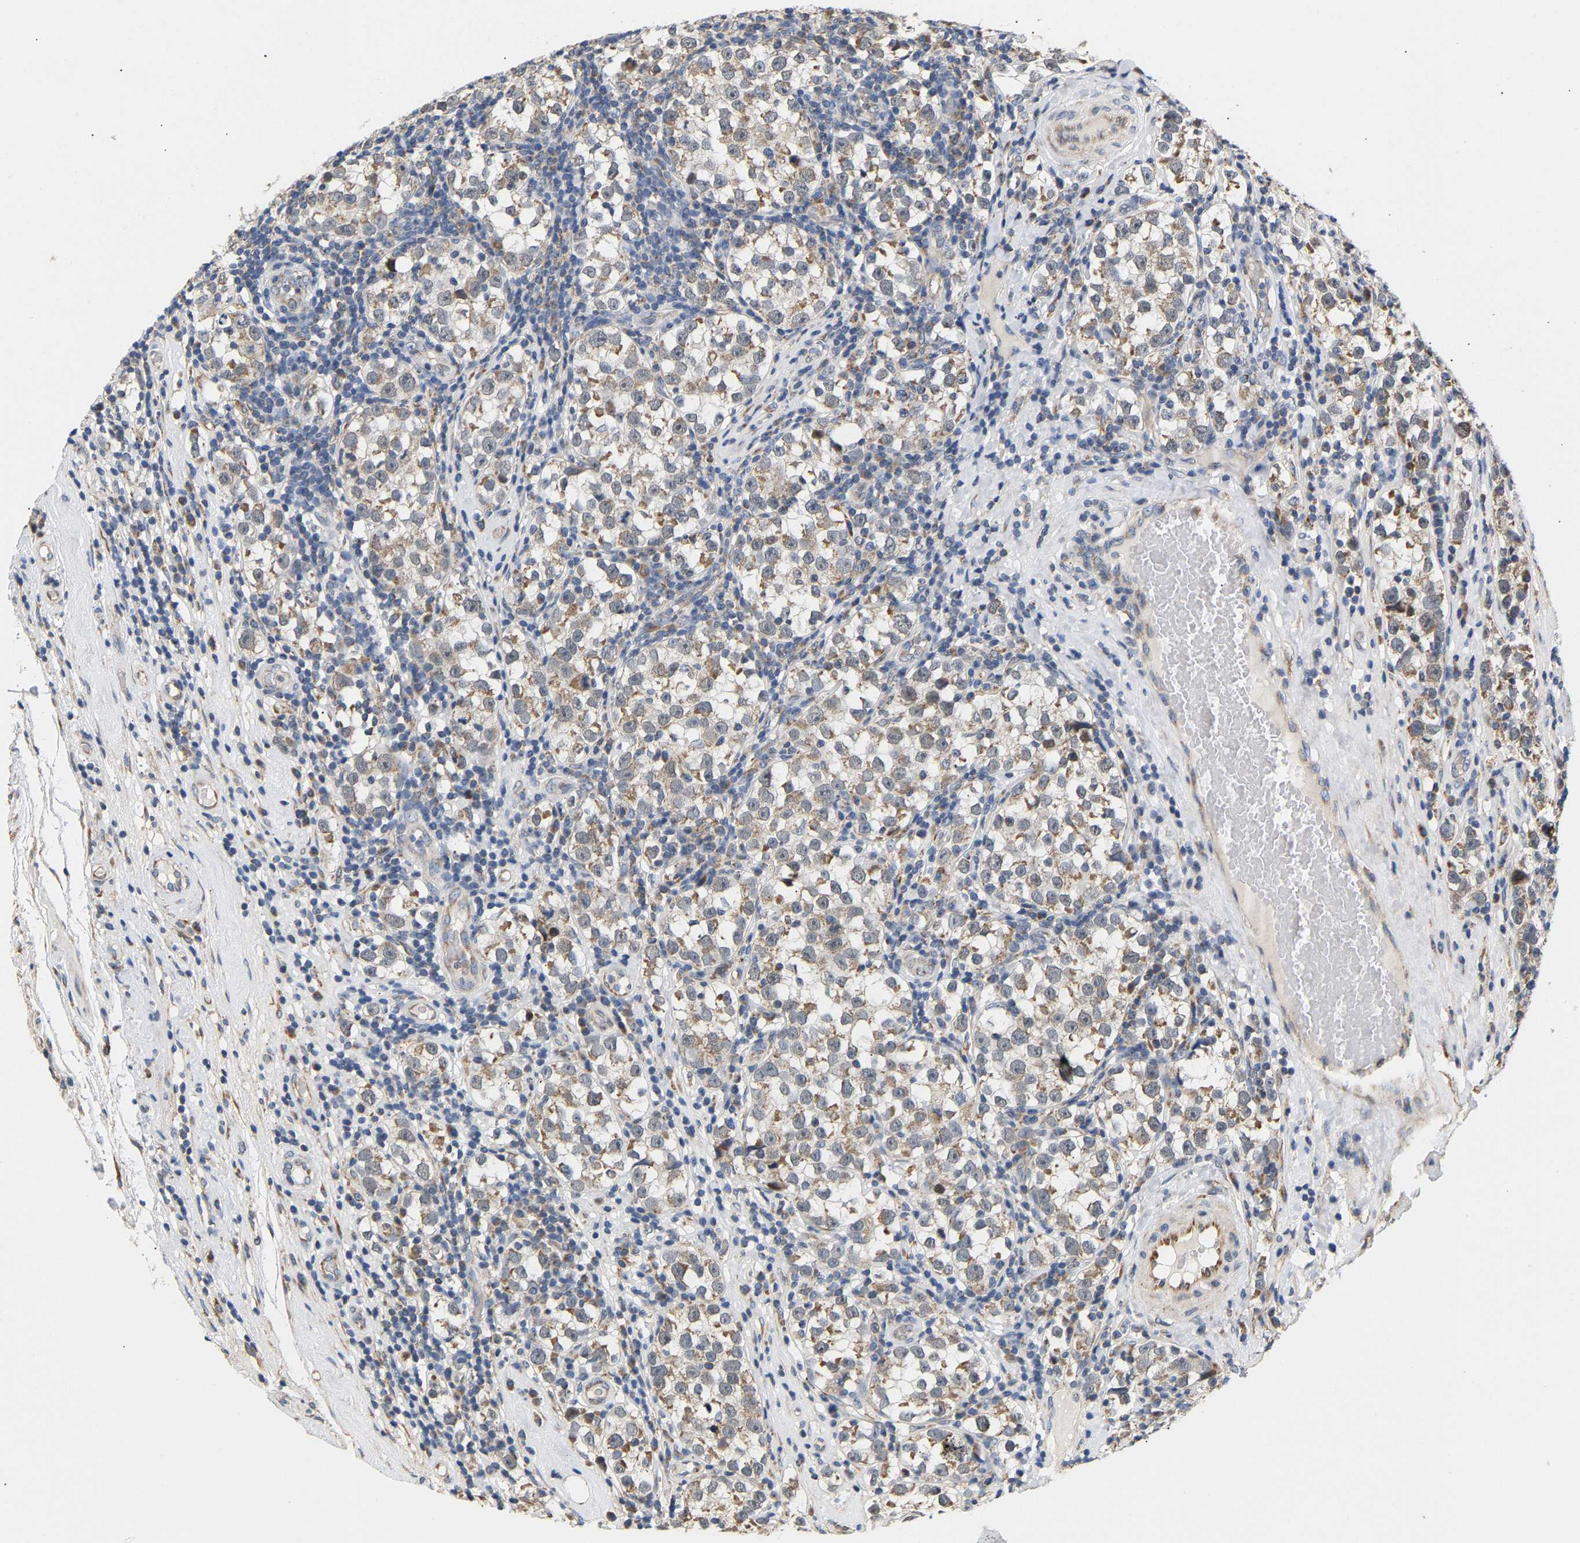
{"staining": {"intensity": "moderate", "quantity": "<25%", "location": "cytoplasmic/membranous"}, "tissue": "testis cancer", "cell_type": "Tumor cells", "image_type": "cancer", "snomed": [{"axis": "morphology", "description": "Normal tissue, NOS"}, {"axis": "morphology", "description": "Seminoma, NOS"}, {"axis": "topography", "description": "Testis"}], "caption": "This histopathology image displays testis cancer stained with immunohistochemistry (IHC) to label a protein in brown. The cytoplasmic/membranous of tumor cells show moderate positivity for the protein. Nuclei are counter-stained blue.", "gene": "TMEM168", "patient": {"sex": "male", "age": 43}}